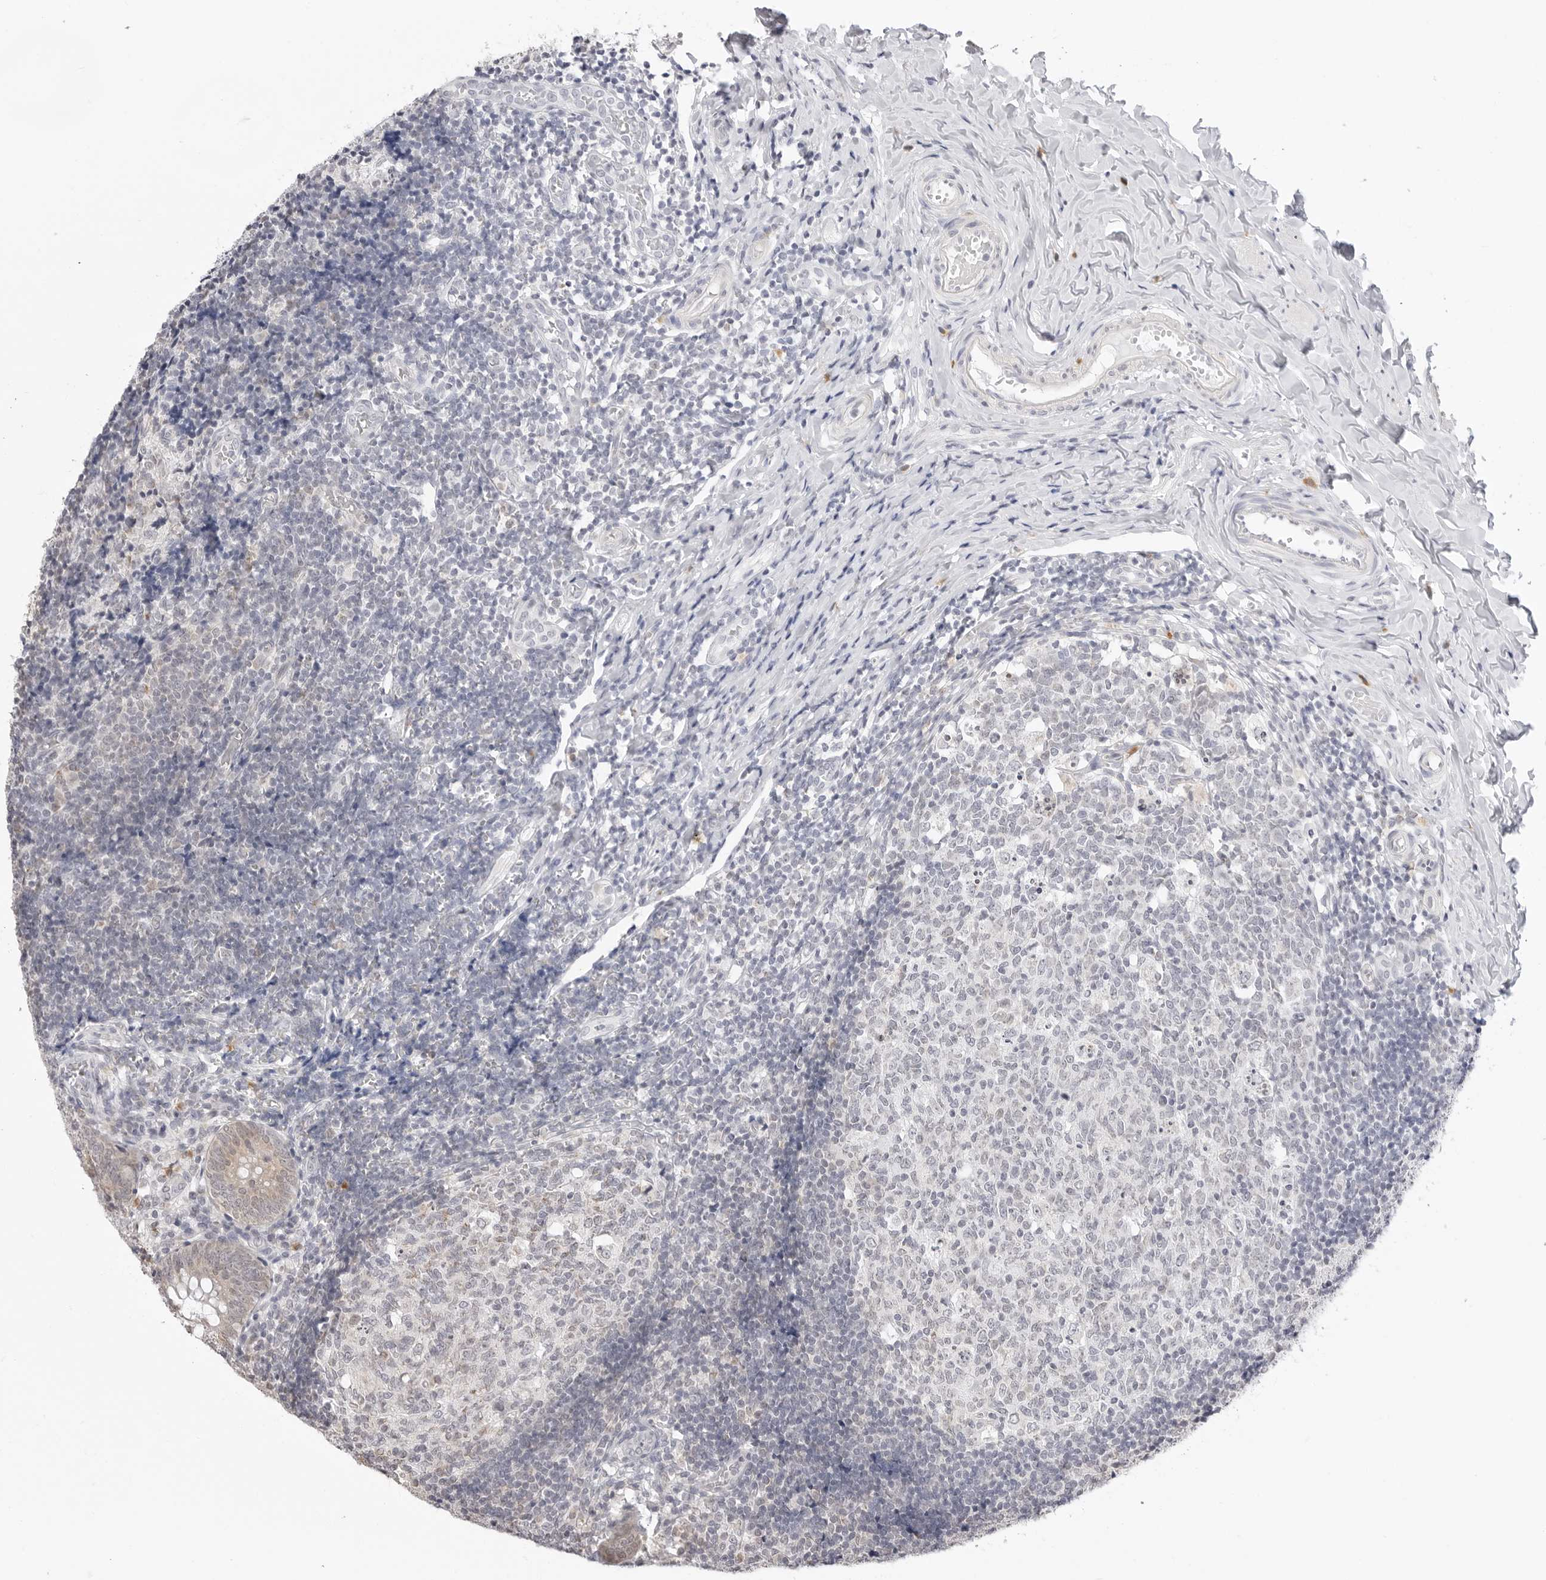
{"staining": {"intensity": "moderate", "quantity": ">75%", "location": "cytoplasmic/membranous"}, "tissue": "appendix", "cell_type": "Glandular cells", "image_type": "normal", "snomed": [{"axis": "morphology", "description": "Normal tissue, NOS"}, {"axis": "topography", "description": "Appendix"}], "caption": "Appendix stained with immunohistochemistry (IHC) exhibits moderate cytoplasmic/membranous staining in approximately >75% of glandular cells.", "gene": "FDPS", "patient": {"sex": "male", "age": 8}}